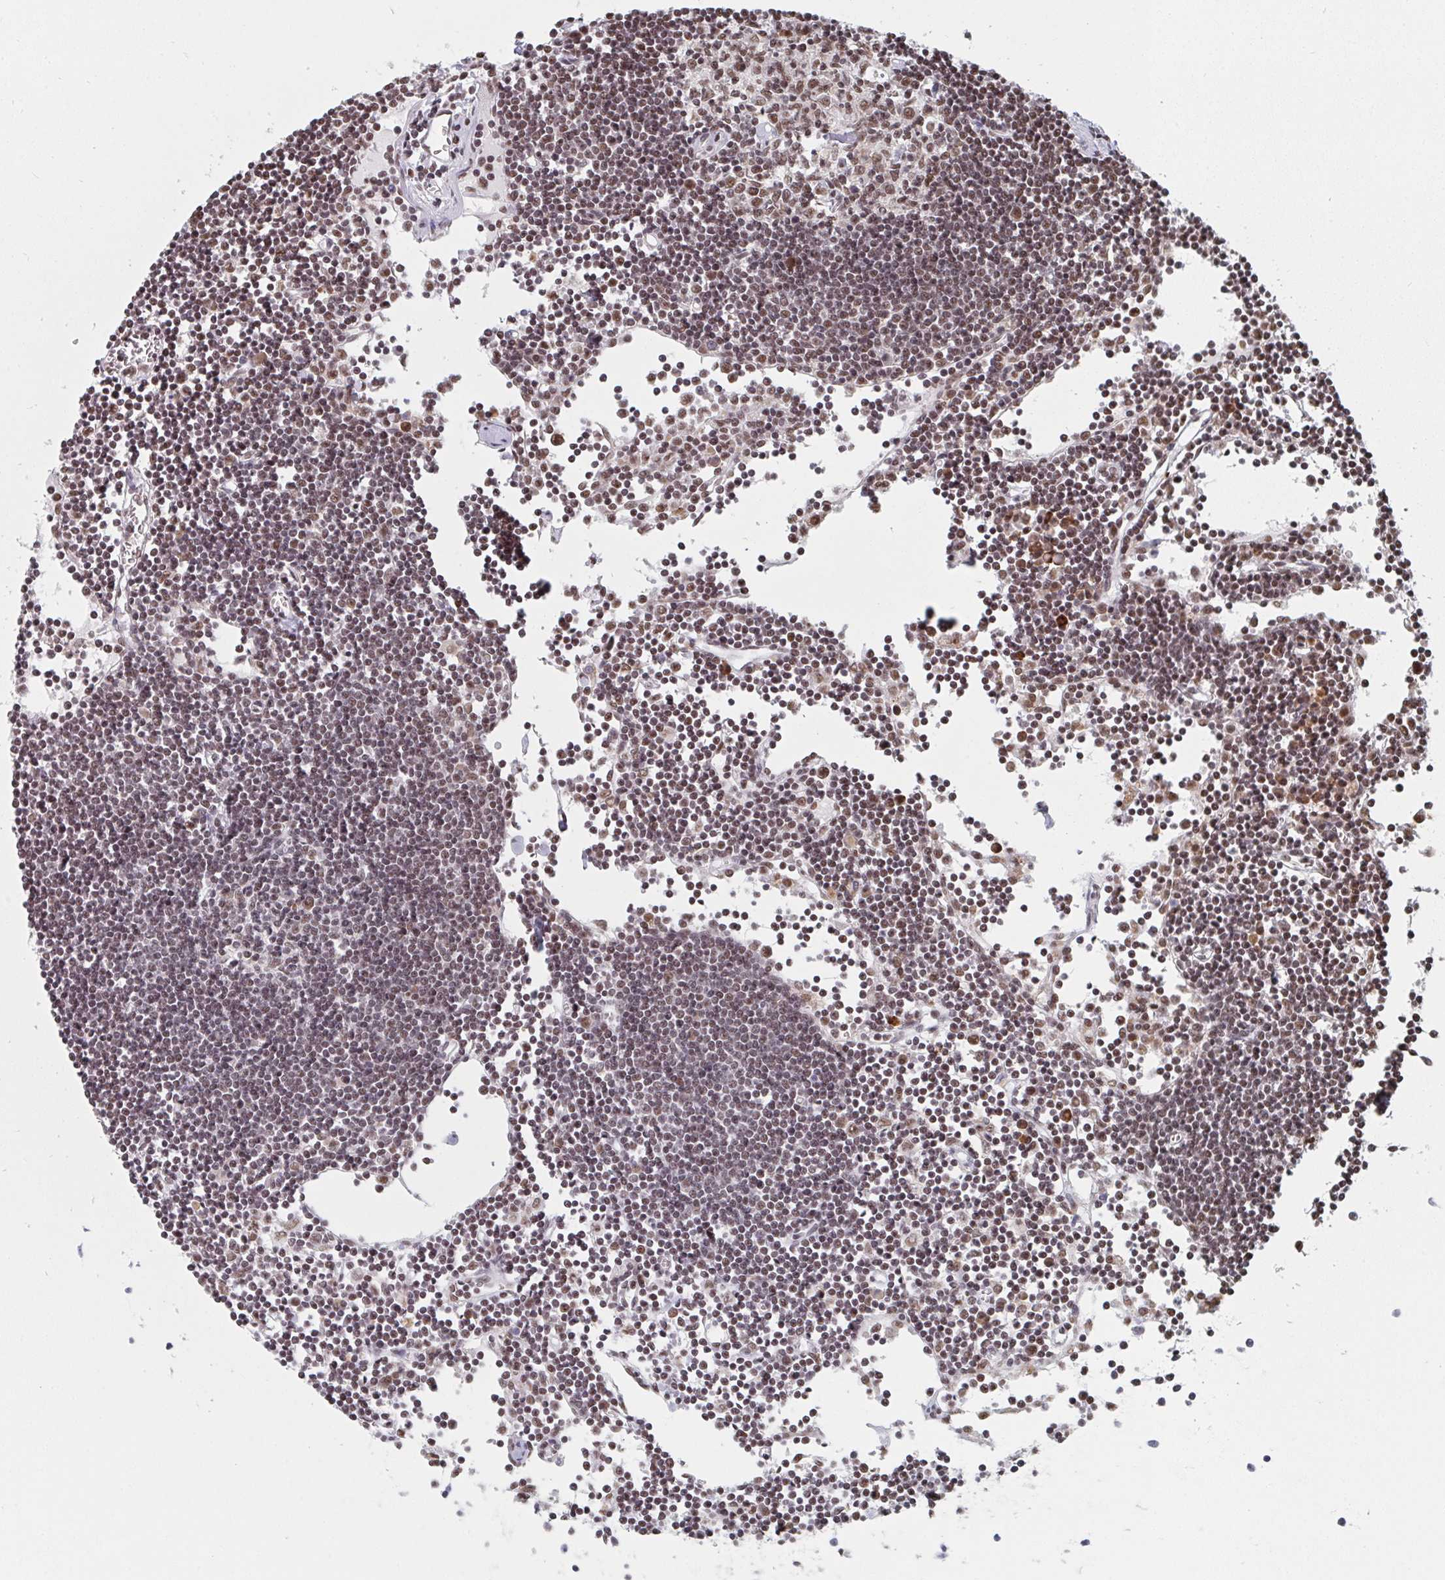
{"staining": {"intensity": "moderate", "quantity": ">75%", "location": "nuclear"}, "tissue": "lymph node", "cell_type": "Germinal center cells", "image_type": "normal", "snomed": [{"axis": "morphology", "description": "Normal tissue, NOS"}, {"axis": "topography", "description": "Lymph node"}], "caption": "Immunohistochemistry (IHC) micrograph of benign human lymph node stained for a protein (brown), which reveals medium levels of moderate nuclear positivity in about >75% of germinal center cells.", "gene": "MBNL1", "patient": {"sex": "female", "age": 65}}